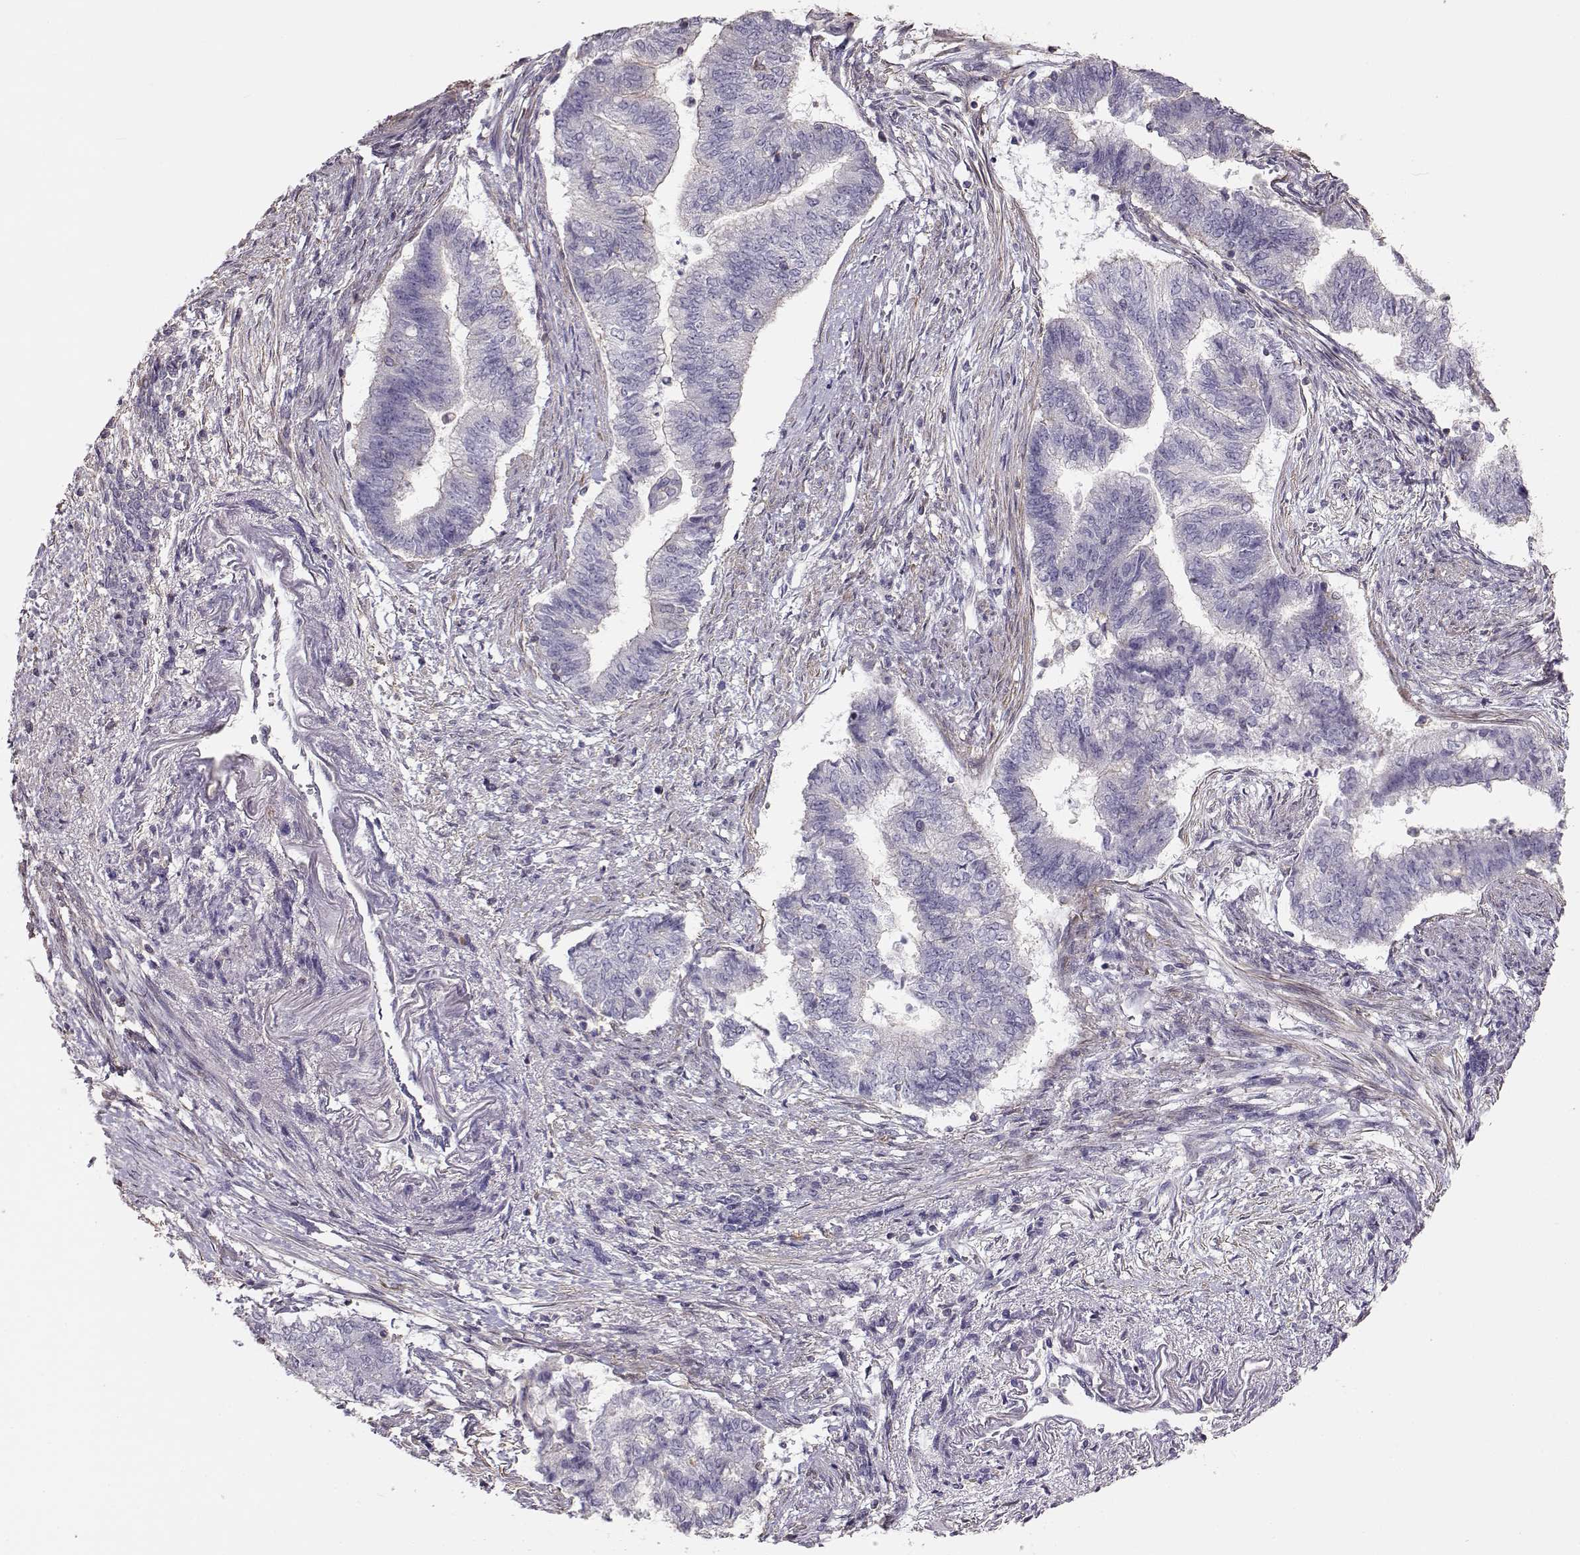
{"staining": {"intensity": "negative", "quantity": "none", "location": "none"}, "tissue": "endometrial cancer", "cell_type": "Tumor cells", "image_type": "cancer", "snomed": [{"axis": "morphology", "description": "Adenocarcinoma, NOS"}, {"axis": "topography", "description": "Endometrium"}], "caption": "Tumor cells show no significant staining in adenocarcinoma (endometrial). (DAB IHC with hematoxylin counter stain).", "gene": "DAPL1", "patient": {"sex": "female", "age": 65}}